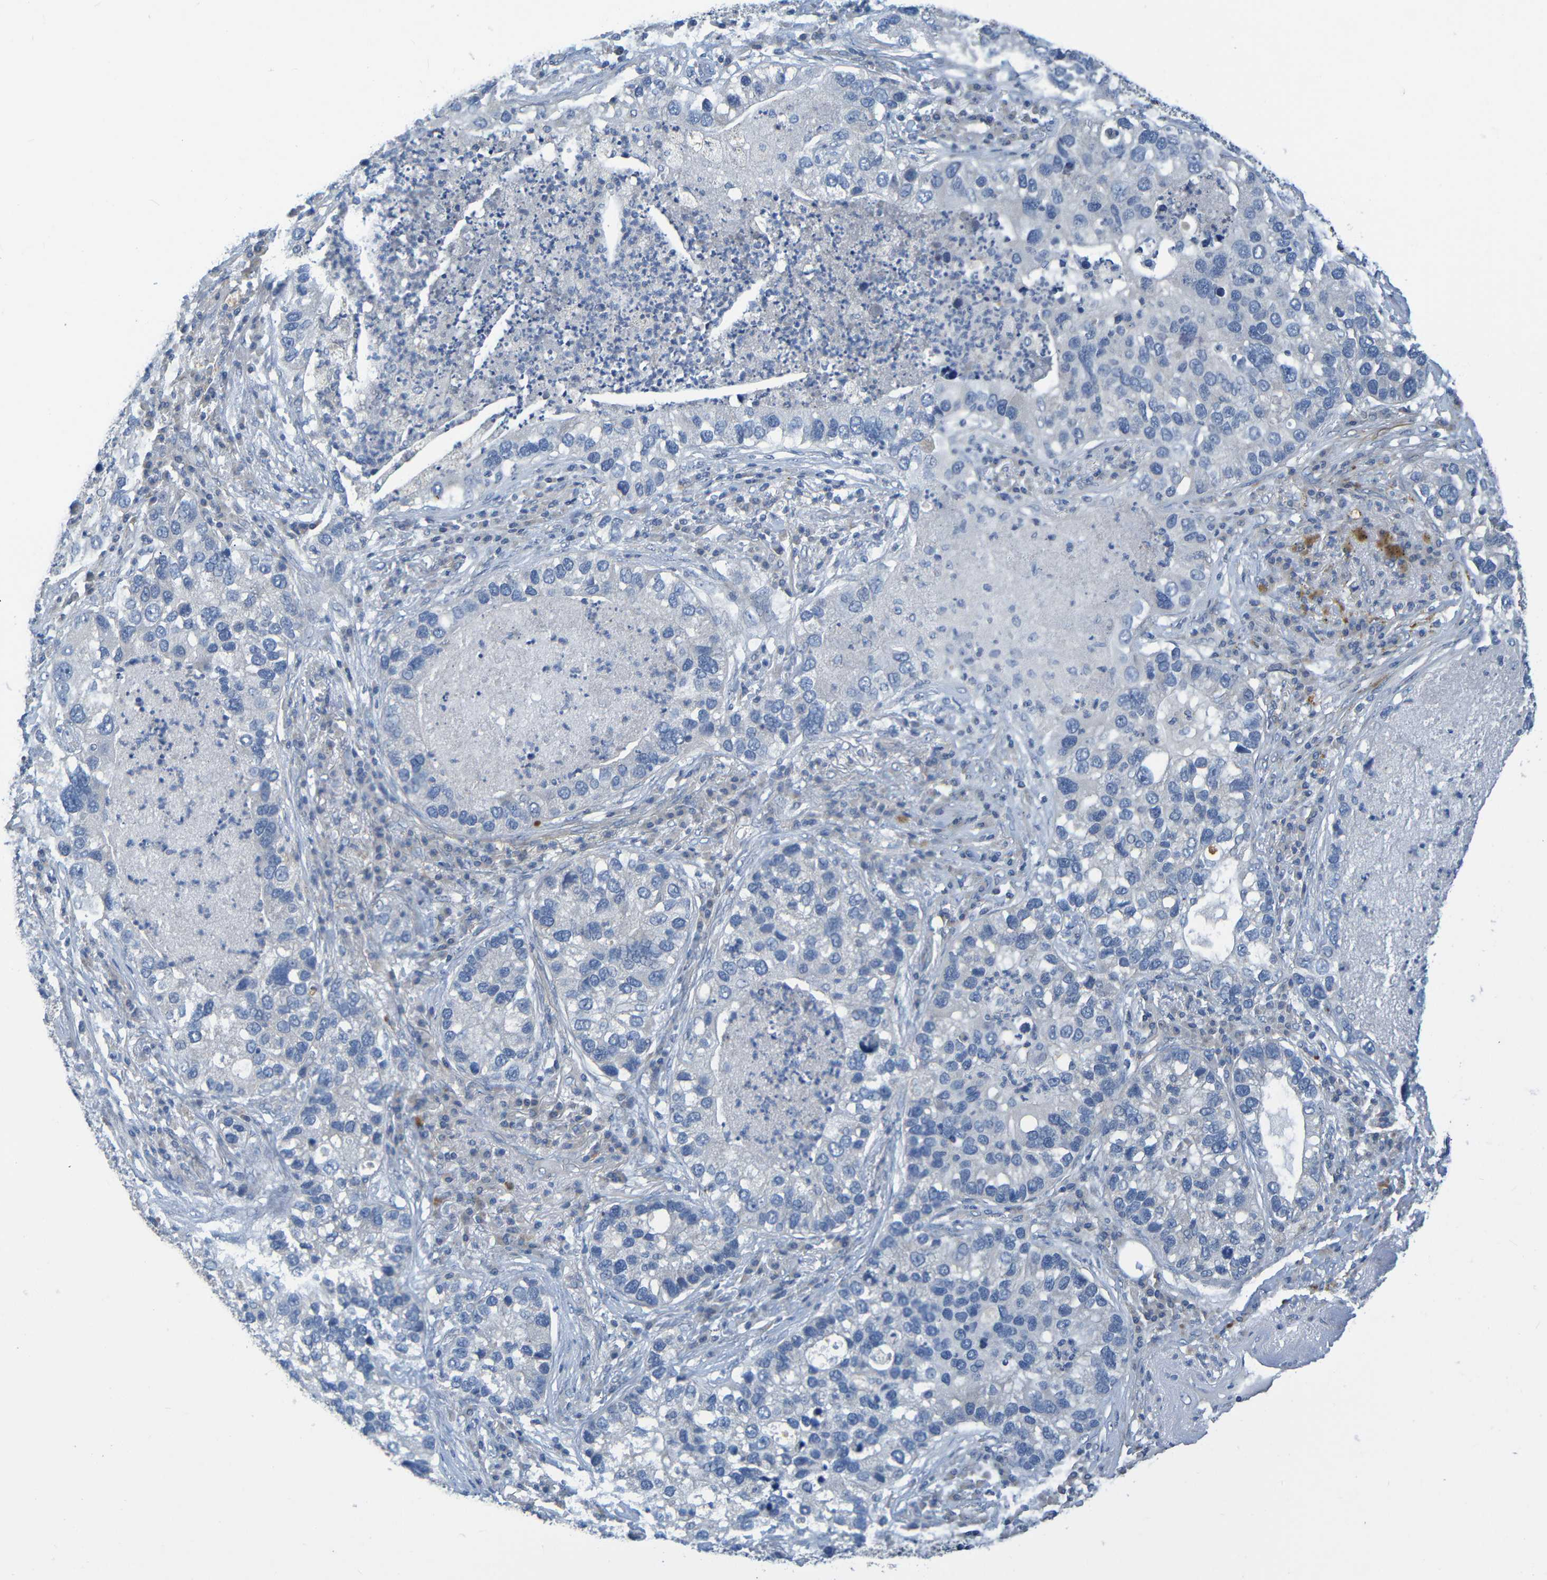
{"staining": {"intensity": "negative", "quantity": "none", "location": "none"}, "tissue": "lung cancer", "cell_type": "Tumor cells", "image_type": "cancer", "snomed": [{"axis": "morphology", "description": "Normal tissue, NOS"}, {"axis": "morphology", "description": "Adenocarcinoma, NOS"}, {"axis": "topography", "description": "Bronchus"}, {"axis": "topography", "description": "Lung"}], "caption": "The photomicrograph shows no staining of tumor cells in lung cancer (adenocarcinoma). (DAB (3,3'-diaminobenzidine) immunohistochemistry (IHC) visualized using brightfield microscopy, high magnification).", "gene": "CYP4F2", "patient": {"sex": "male", "age": 54}}